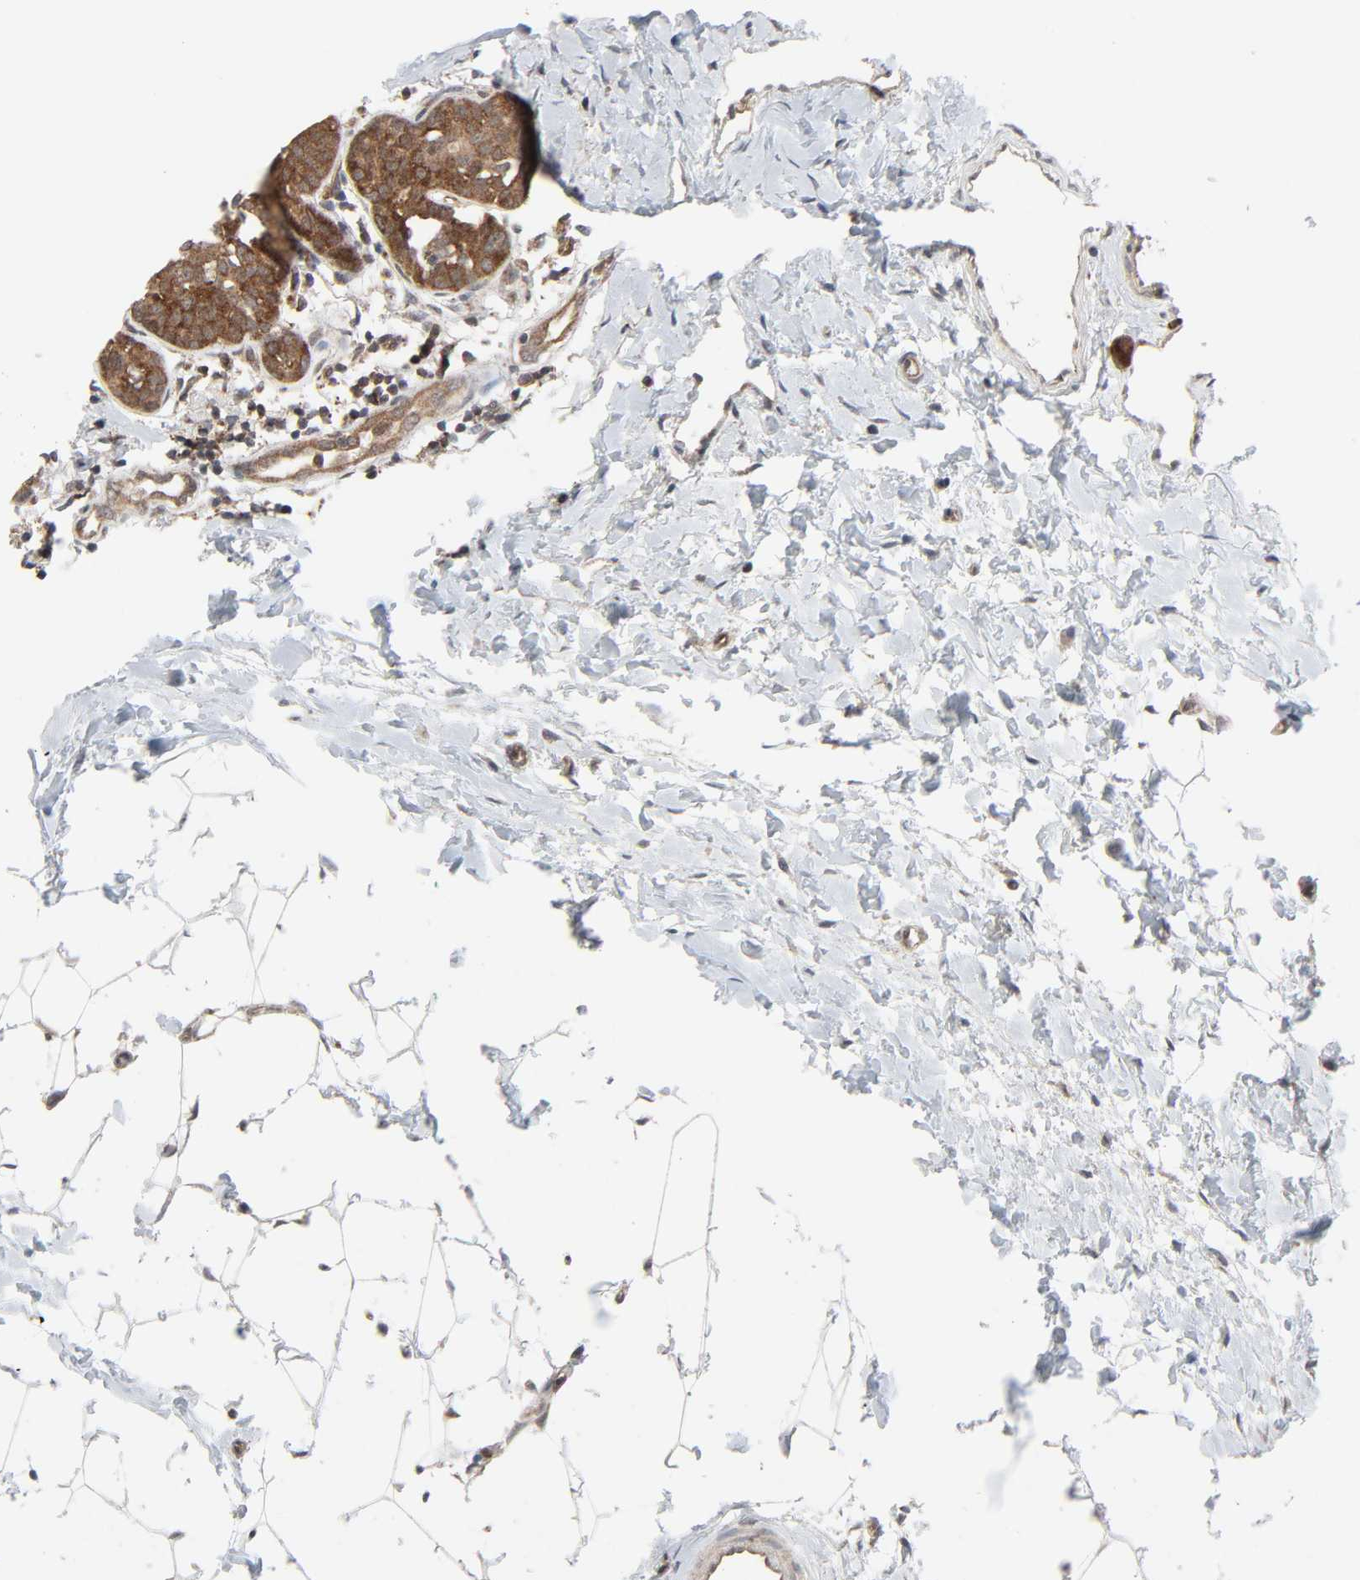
{"staining": {"intensity": "strong", "quantity": ">75%", "location": "cytoplasmic/membranous"}, "tissue": "breast cancer", "cell_type": "Tumor cells", "image_type": "cancer", "snomed": [{"axis": "morphology", "description": "Lobular carcinoma, in situ"}, {"axis": "morphology", "description": "Lobular carcinoma"}, {"axis": "topography", "description": "Breast"}], "caption": "Human breast lobular carcinoma stained with a protein marker shows strong staining in tumor cells.", "gene": "GSK3A", "patient": {"sex": "female", "age": 41}}